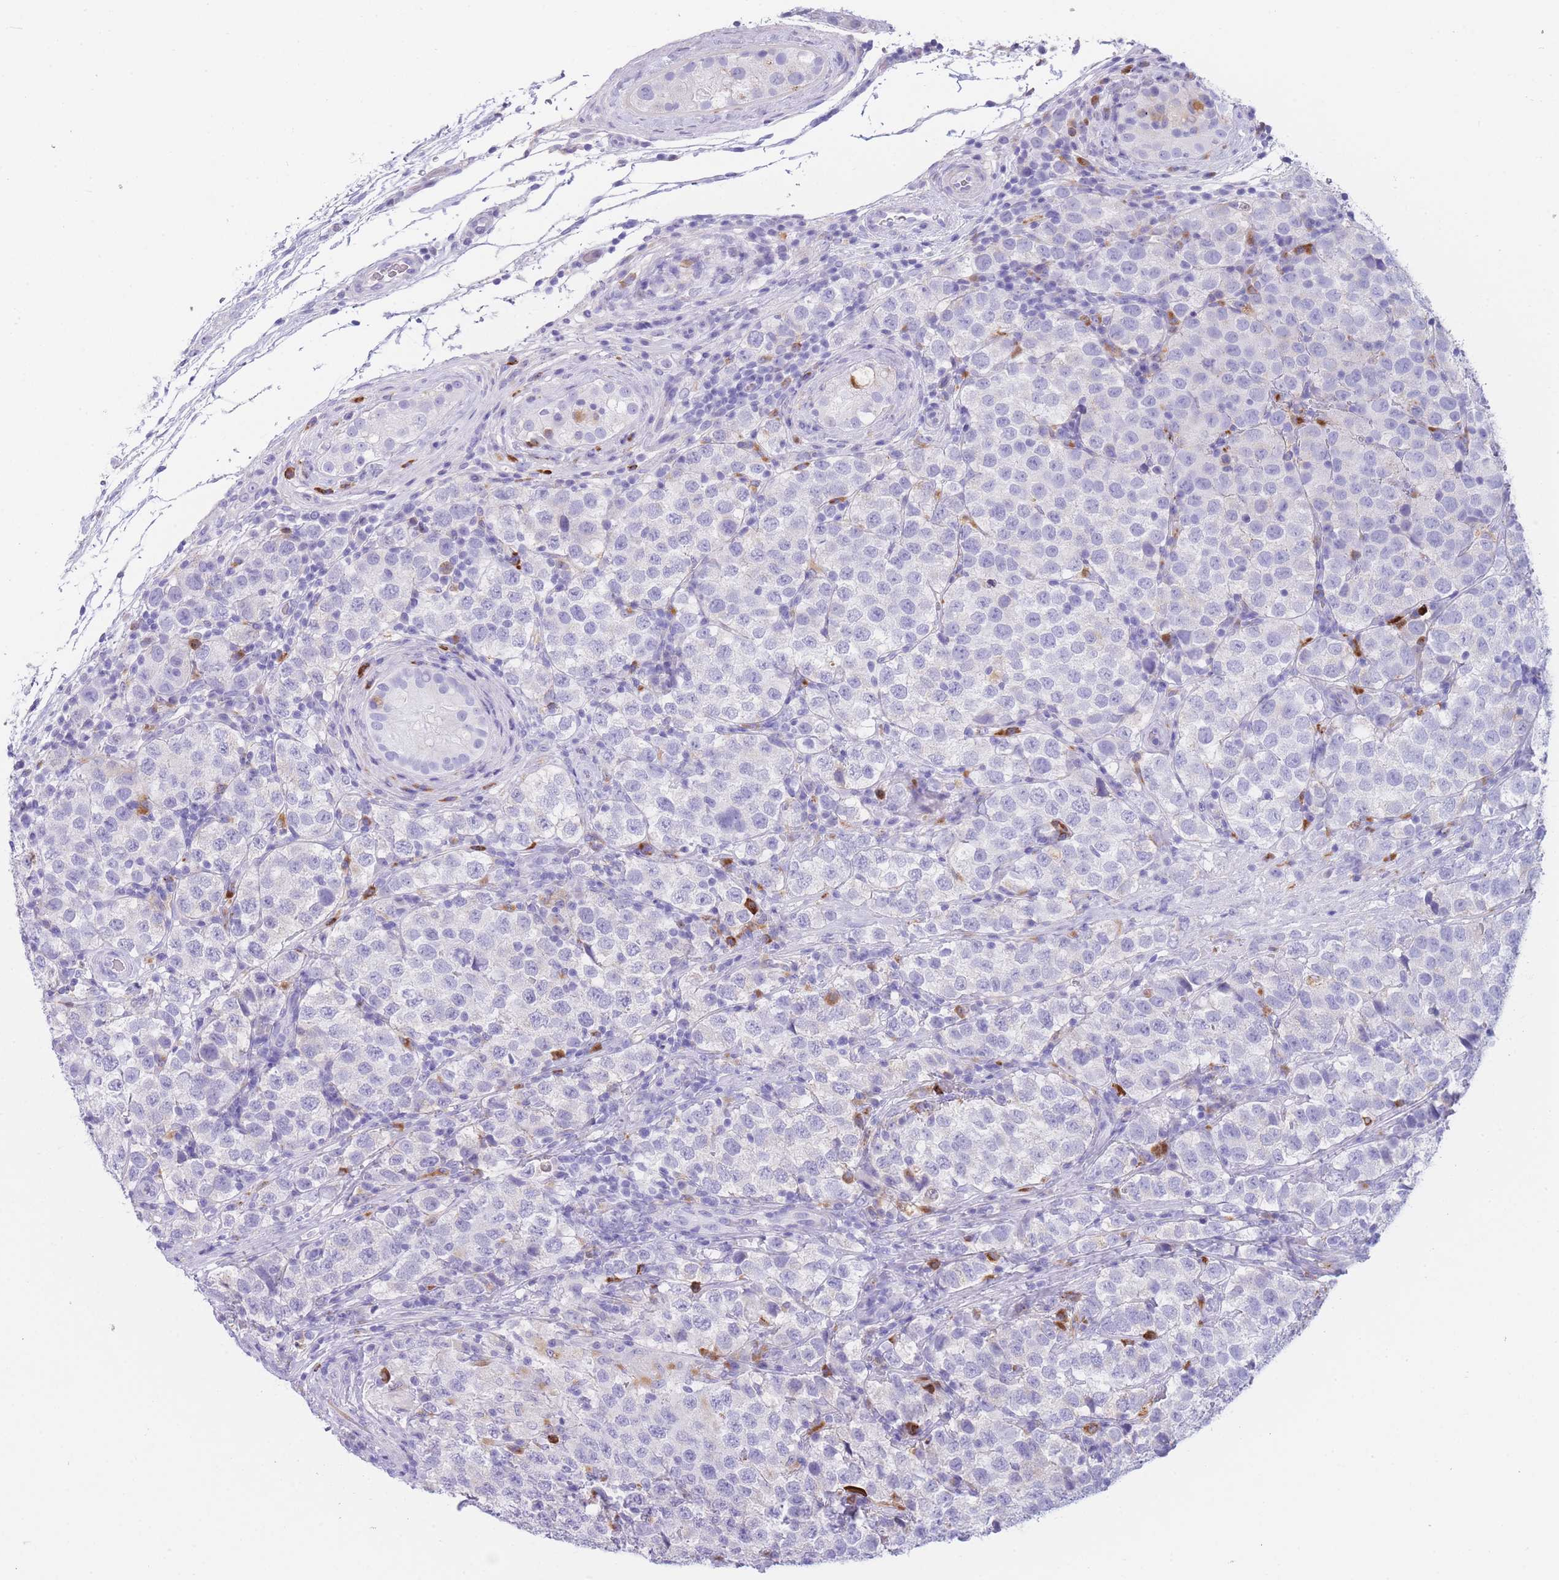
{"staining": {"intensity": "negative", "quantity": "none", "location": "none"}, "tissue": "testis cancer", "cell_type": "Tumor cells", "image_type": "cancer", "snomed": [{"axis": "morphology", "description": "Seminoma, NOS"}, {"axis": "topography", "description": "Testis"}], "caption": "This is an IHC histopathology image of human seminoma (testis). There is no positivity in tumor cells.", "gene": "PLBD1", "patient": {"sex": "male", "age": 34}}